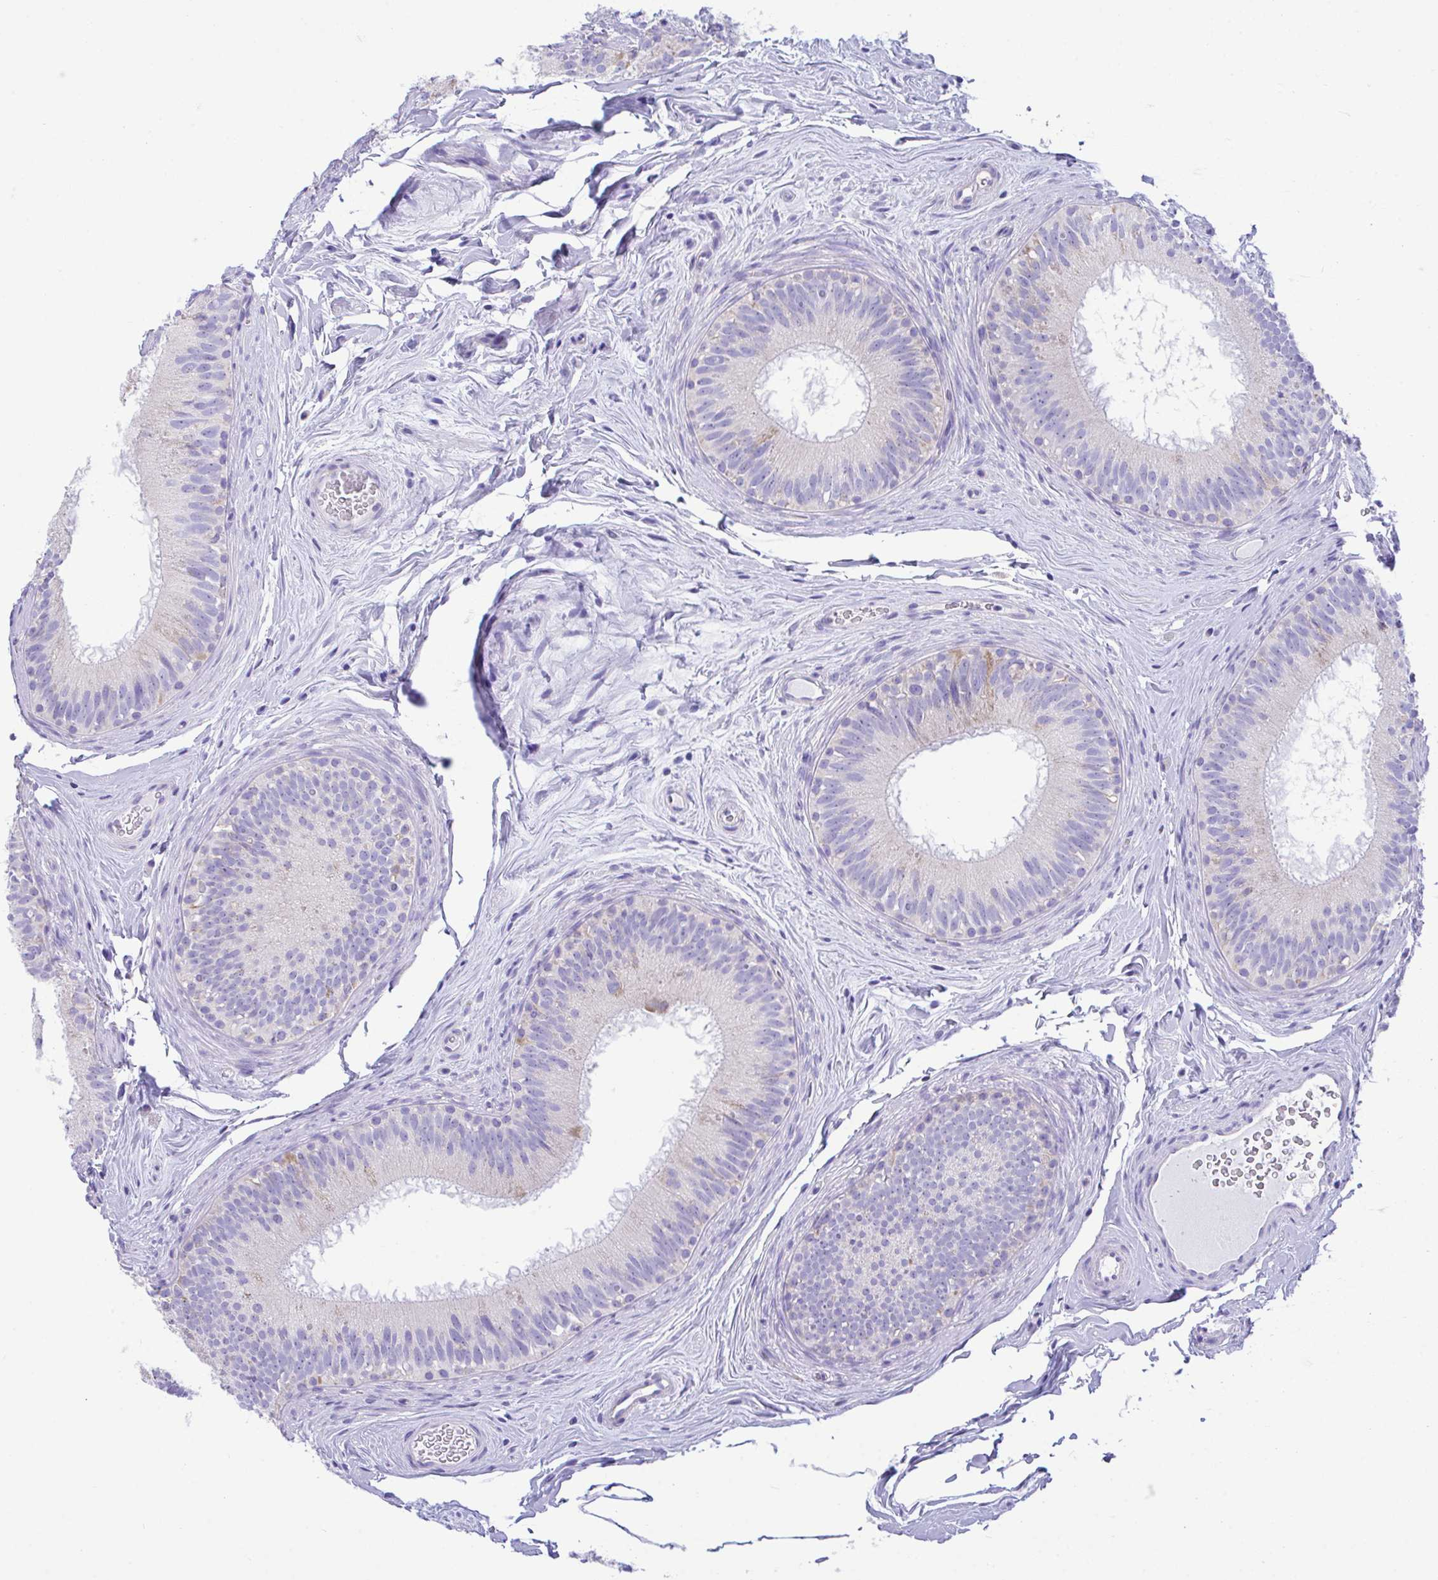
{"staining": {"intensity": "moderate", "quantity": "<25%", "location": "cytoplasmic/membranous"}, "tissue": "epididymis", "cell_type": "Glandular cells", "image_type": "normal", "snomed": [{"axis": "morphology", "description": "Normal tissue, NOS"}, {"axis": "topography", "description": "Epididymis"}], "caption": "The immunohistochemical stain highlights moderate cytoplasmic/membranous positivity in glandular cells of unremarkable epididymis. The protein of interest is shown in brown color, while the nuclei are stained blue.", "gene": "NLRP8", "patient": {"sex": "male", "age": 44}}